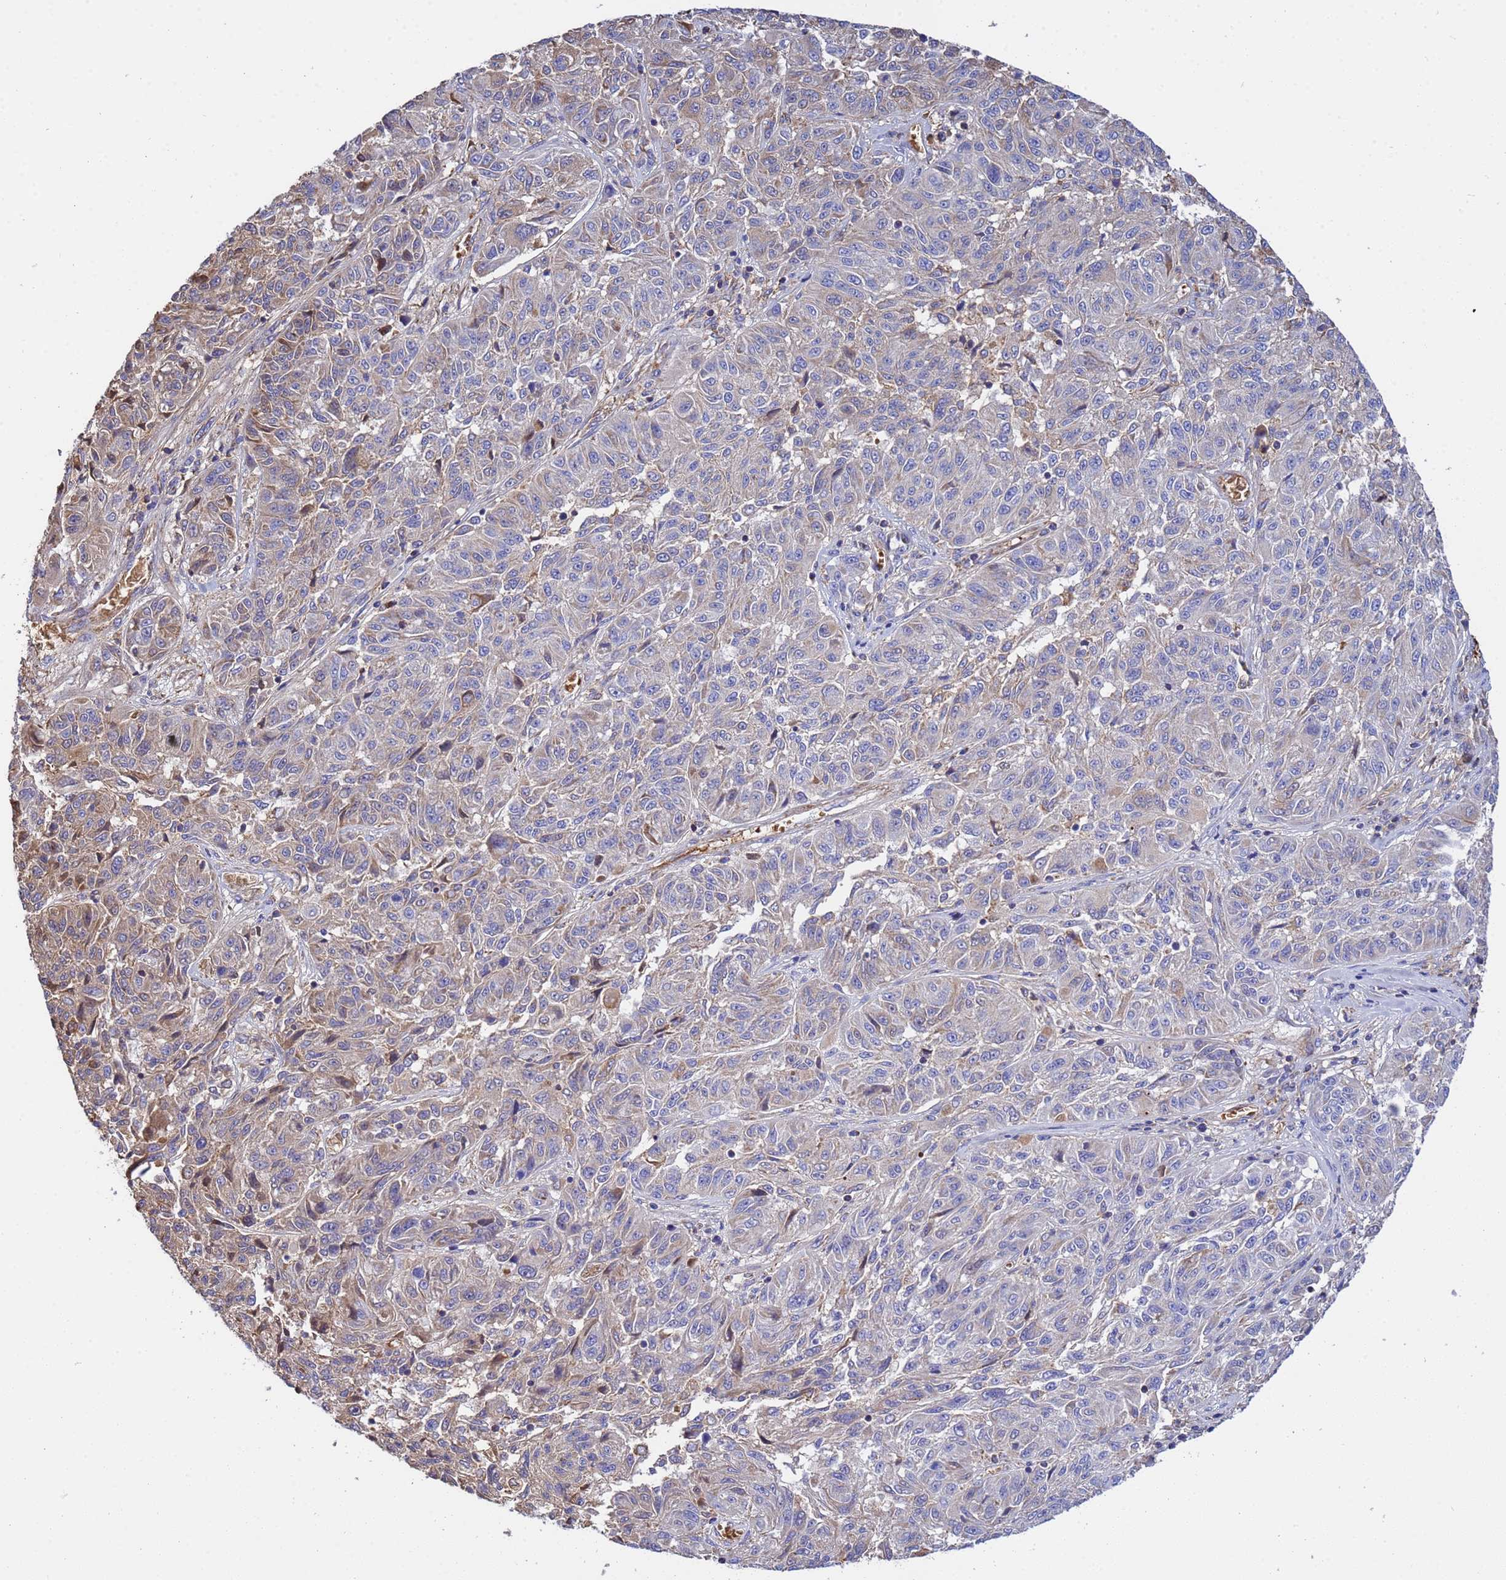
{"staining": {"intensity": "weak", "quantity": "<25%", "location": "cytoplasmic/membranous"}, "tissue": "melanoma", "cell_type": "Tumor cells", "image_type": "cancer", "snomed": [{"axis": "morphology", "description": "Malignant melanoma, NOS"}, {"axis": "topography", "description": "Skin"}], "caption": "Immunohistochemical staining of malignant melanoma shows no significant expression in tumor cells.", "gene": "GLUD1", "patient": {"sex": "male", "age": 53}}